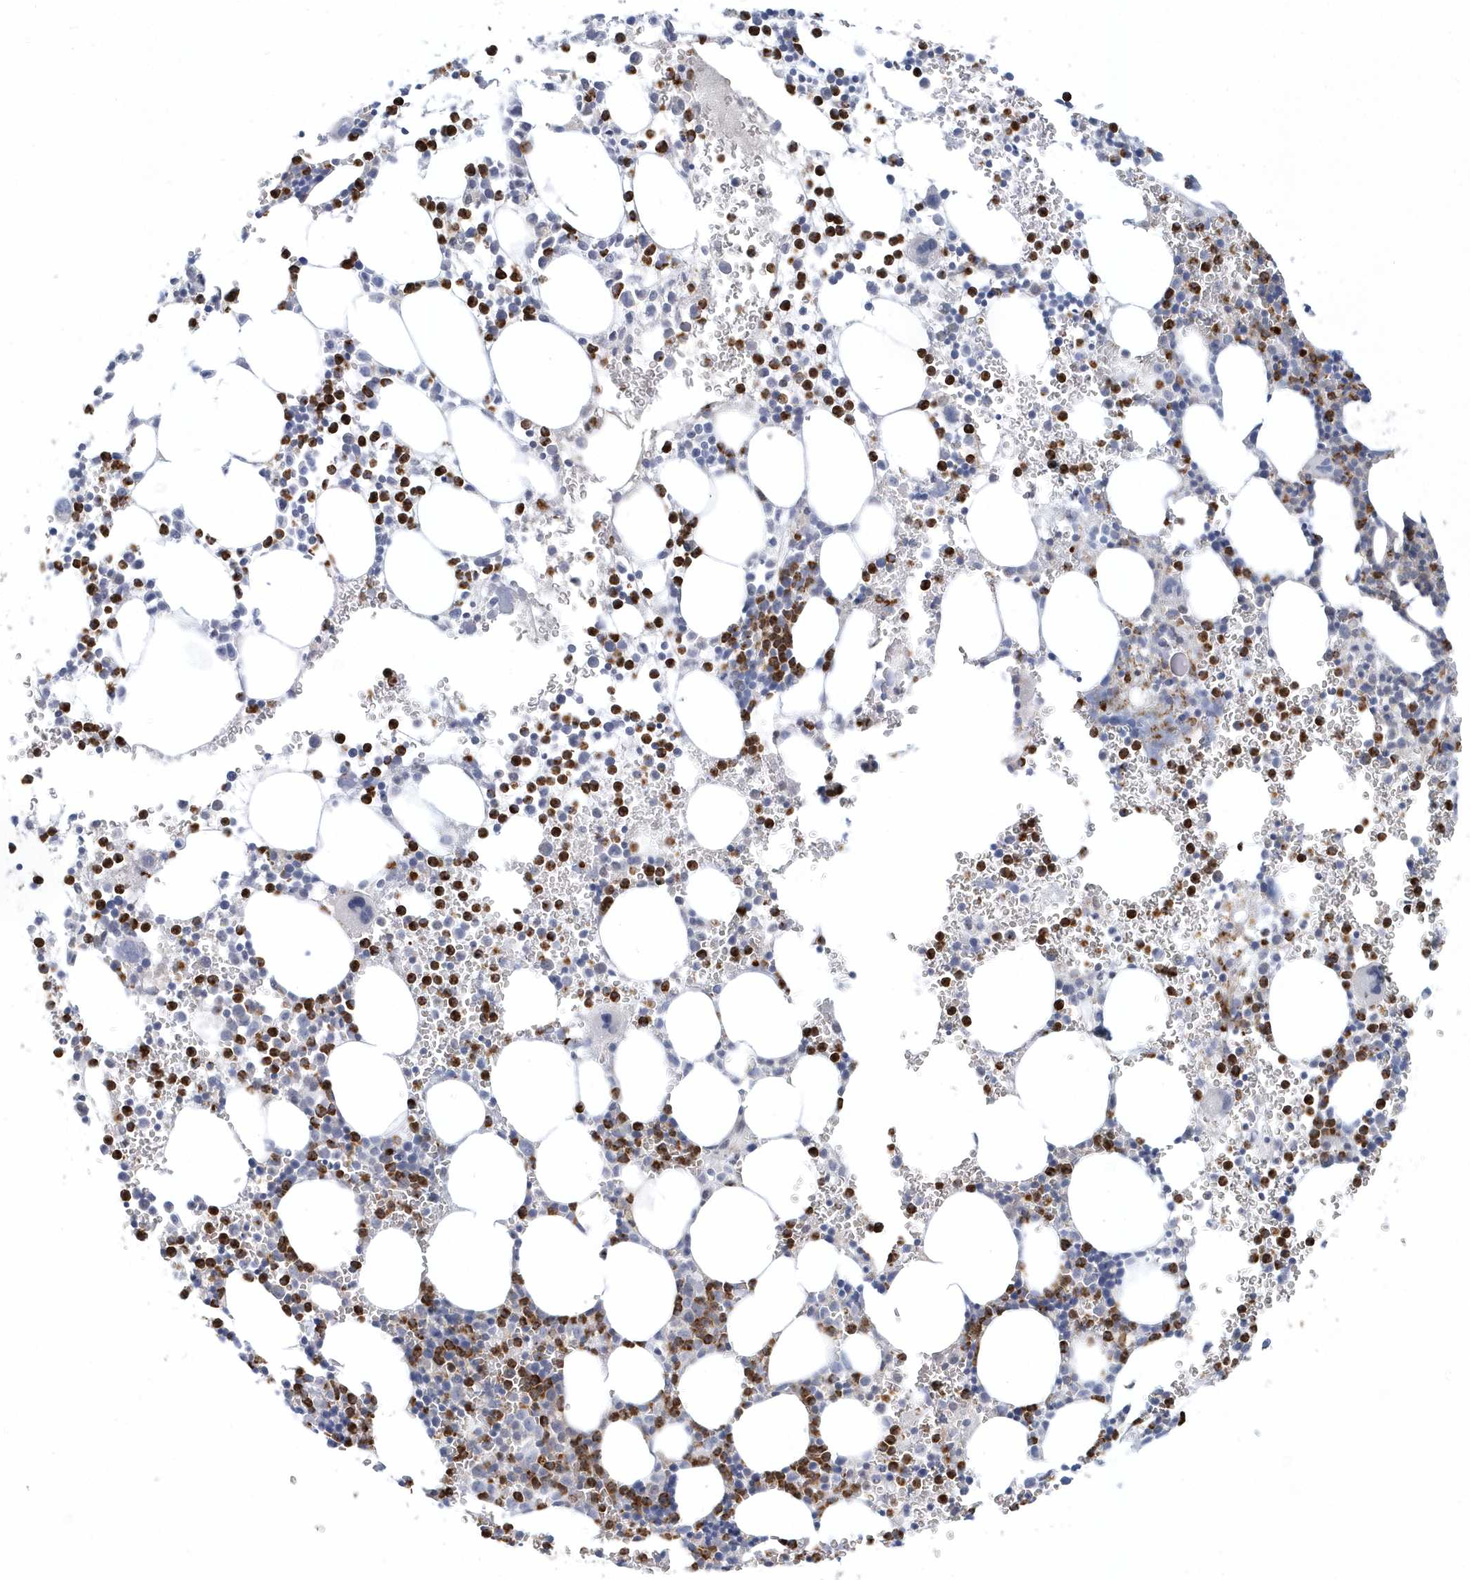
{"staining": {"intensity": "strong", "quantity": "25%-75%", "location": "cytoplasmic/membranous,nuclear"}, "tissue": "bone marrow", "cell_type": "Hematopoietic cells", "image_type": "normal", "snomed": [{"axis": "morphology", "description": "Normal tissue, NOS"}, {"axis": "topography", "description": "Bone marrow"}], "caption": "A brown stain labels strong cytoplasmic/membranous,nuclear expression of a protein in hematopoietic cells of normal bone marrow.", "gene": "RNF7", "patient": {"sex": "female", "age": 78}}